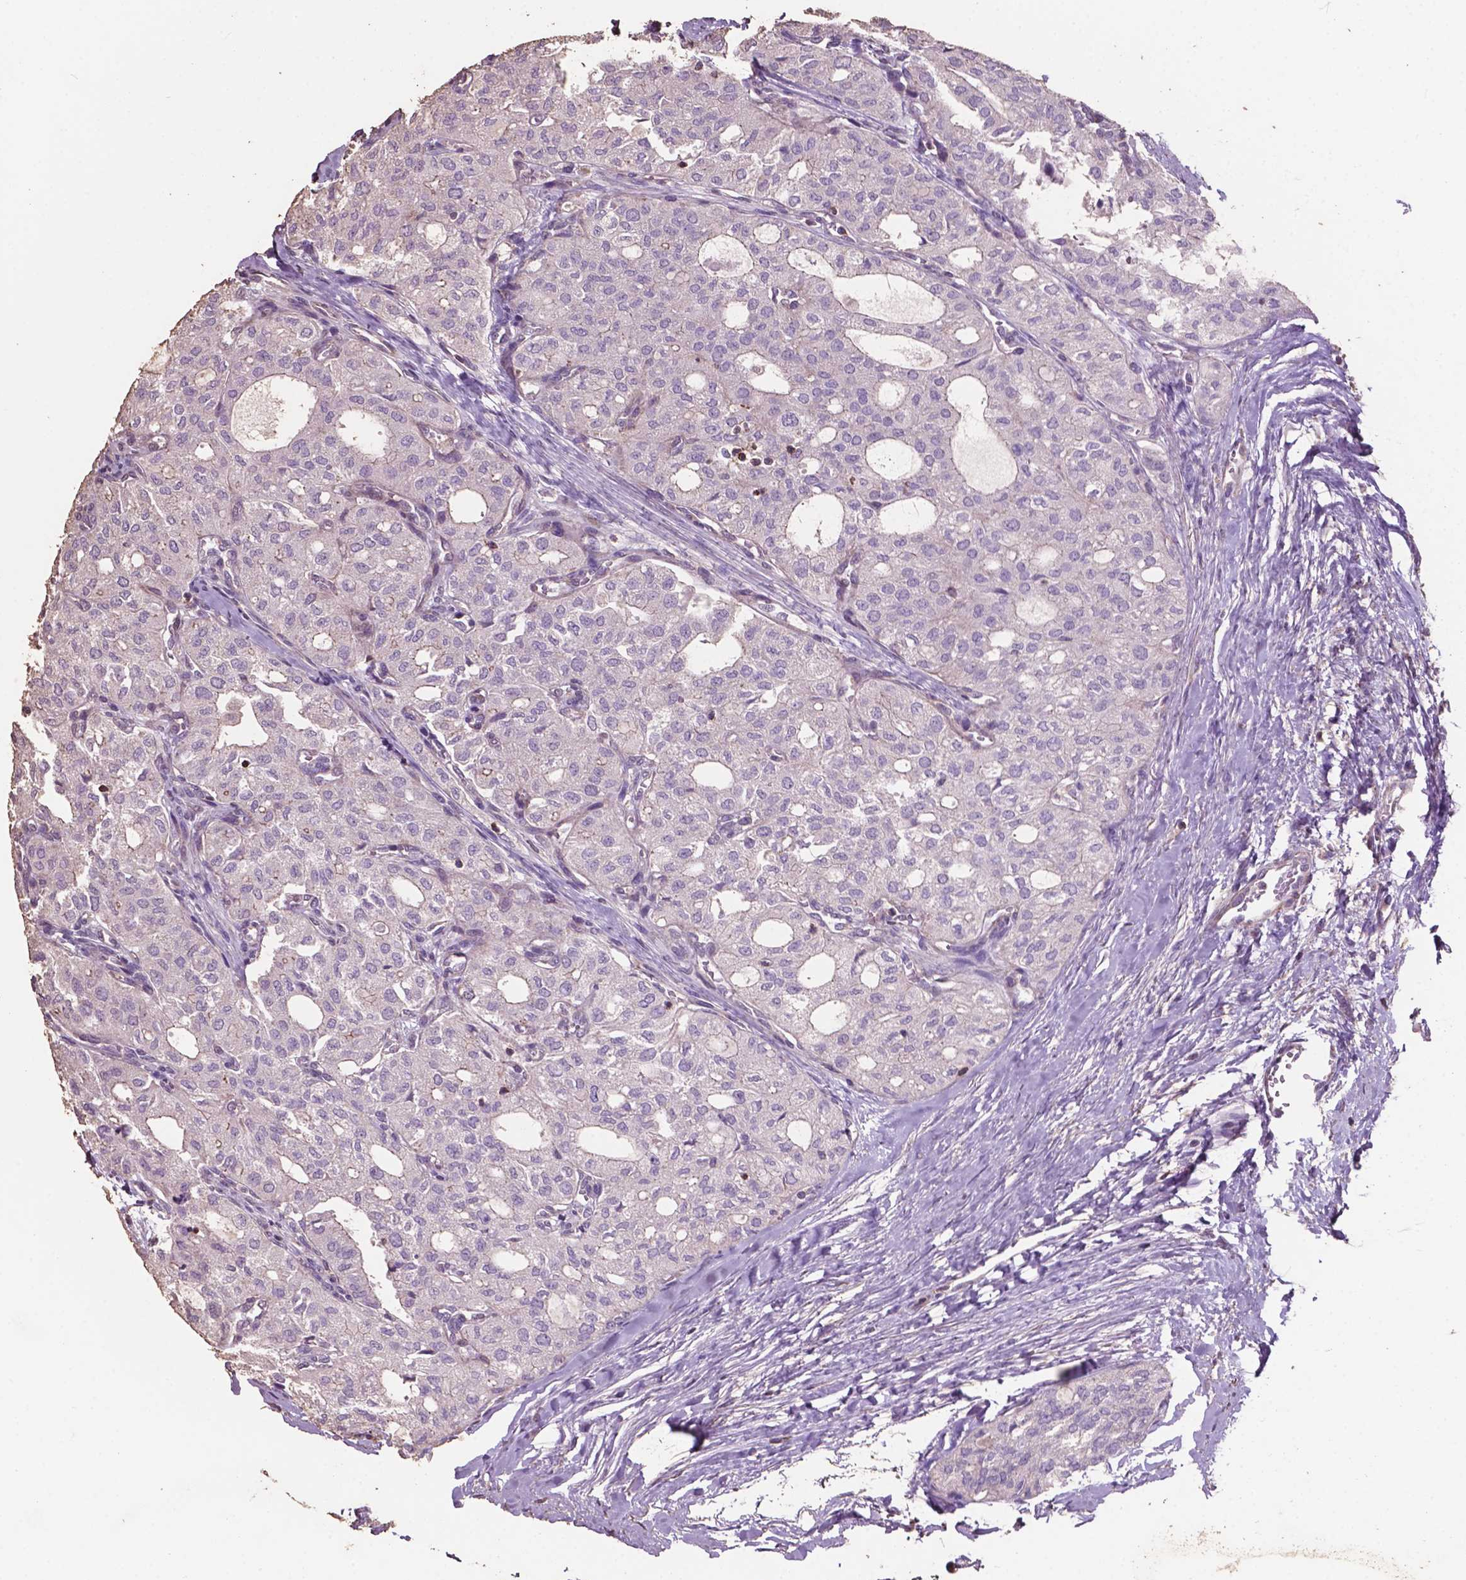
{"staining": {"intensity": "negative", "quantity": "none", "location": "none"}, "tissue": "thyroid cancer", "cell_type": "Tumor cells", "image_type": "cancer", "snomed": [{"axis": "morphology", "description": "Follicular adenoma carcinoma, NOS"}, {"axis": "topography", "description": "Thyroid gland"}], "caption": "Tumor cells are negative for brown protein staining in follicular adenoma carcinoma (thyroid).", "gene": "COMMD4", "patient": {"sex": "male", "age": 75}}